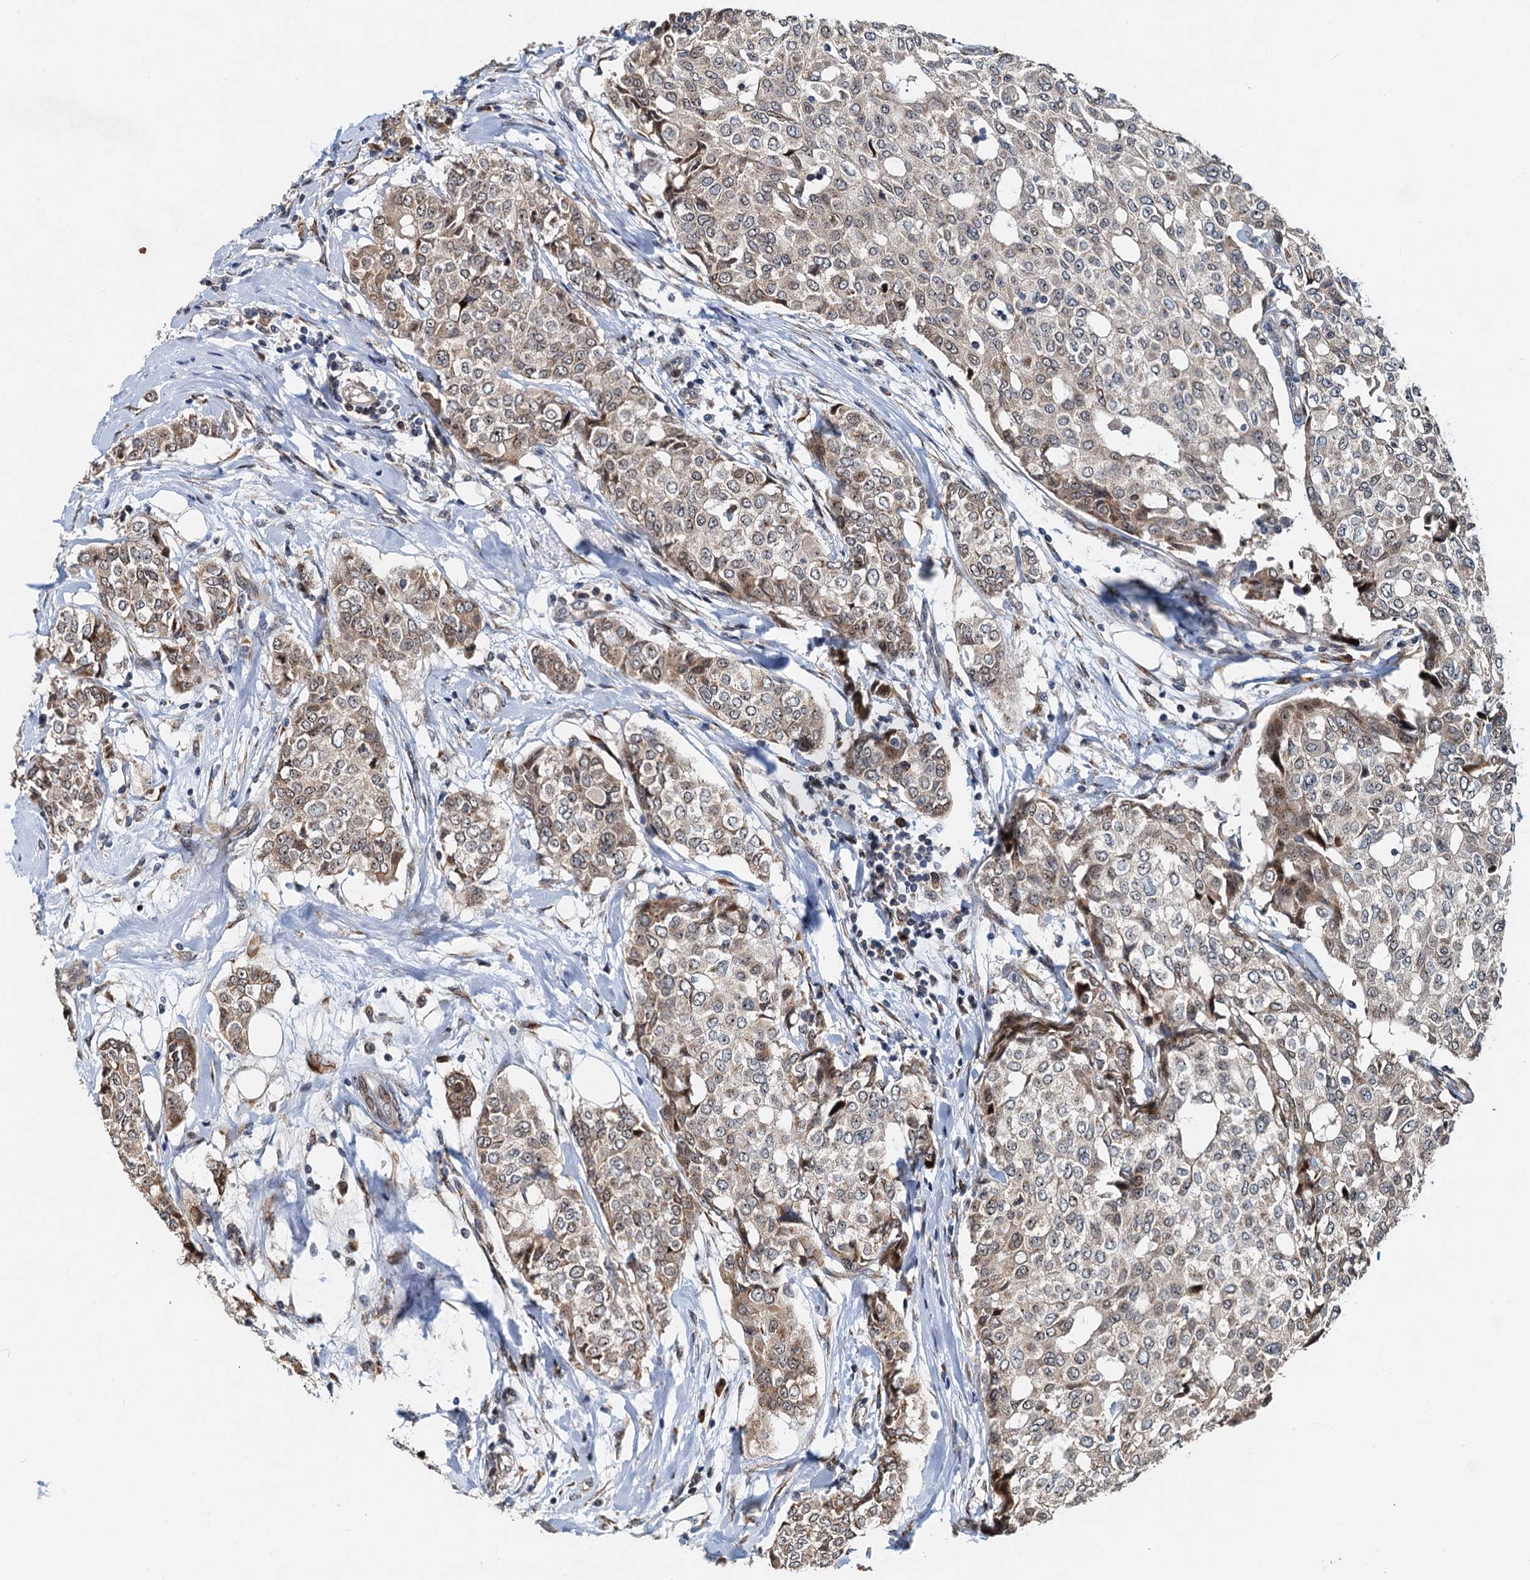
{"staining": {"intensity": "moderate", "quantity": ">75%", "location": "cytoplasmic/membranous"}, "tissue": "breast cancer", "cell_type": "Tumor cells", "image_type": "cancer", "snomed": [{"axis": "morphology", "description": "Lobular carcinoma"}, {"axis": "topography", "description": "Breast"}], "caption": "Breast lobular carcinoma stained with a protein marker shows moderate staining in tumor cells.", "gene": "DNAJC21", "patient": {"sex": "female", "age": 51}}